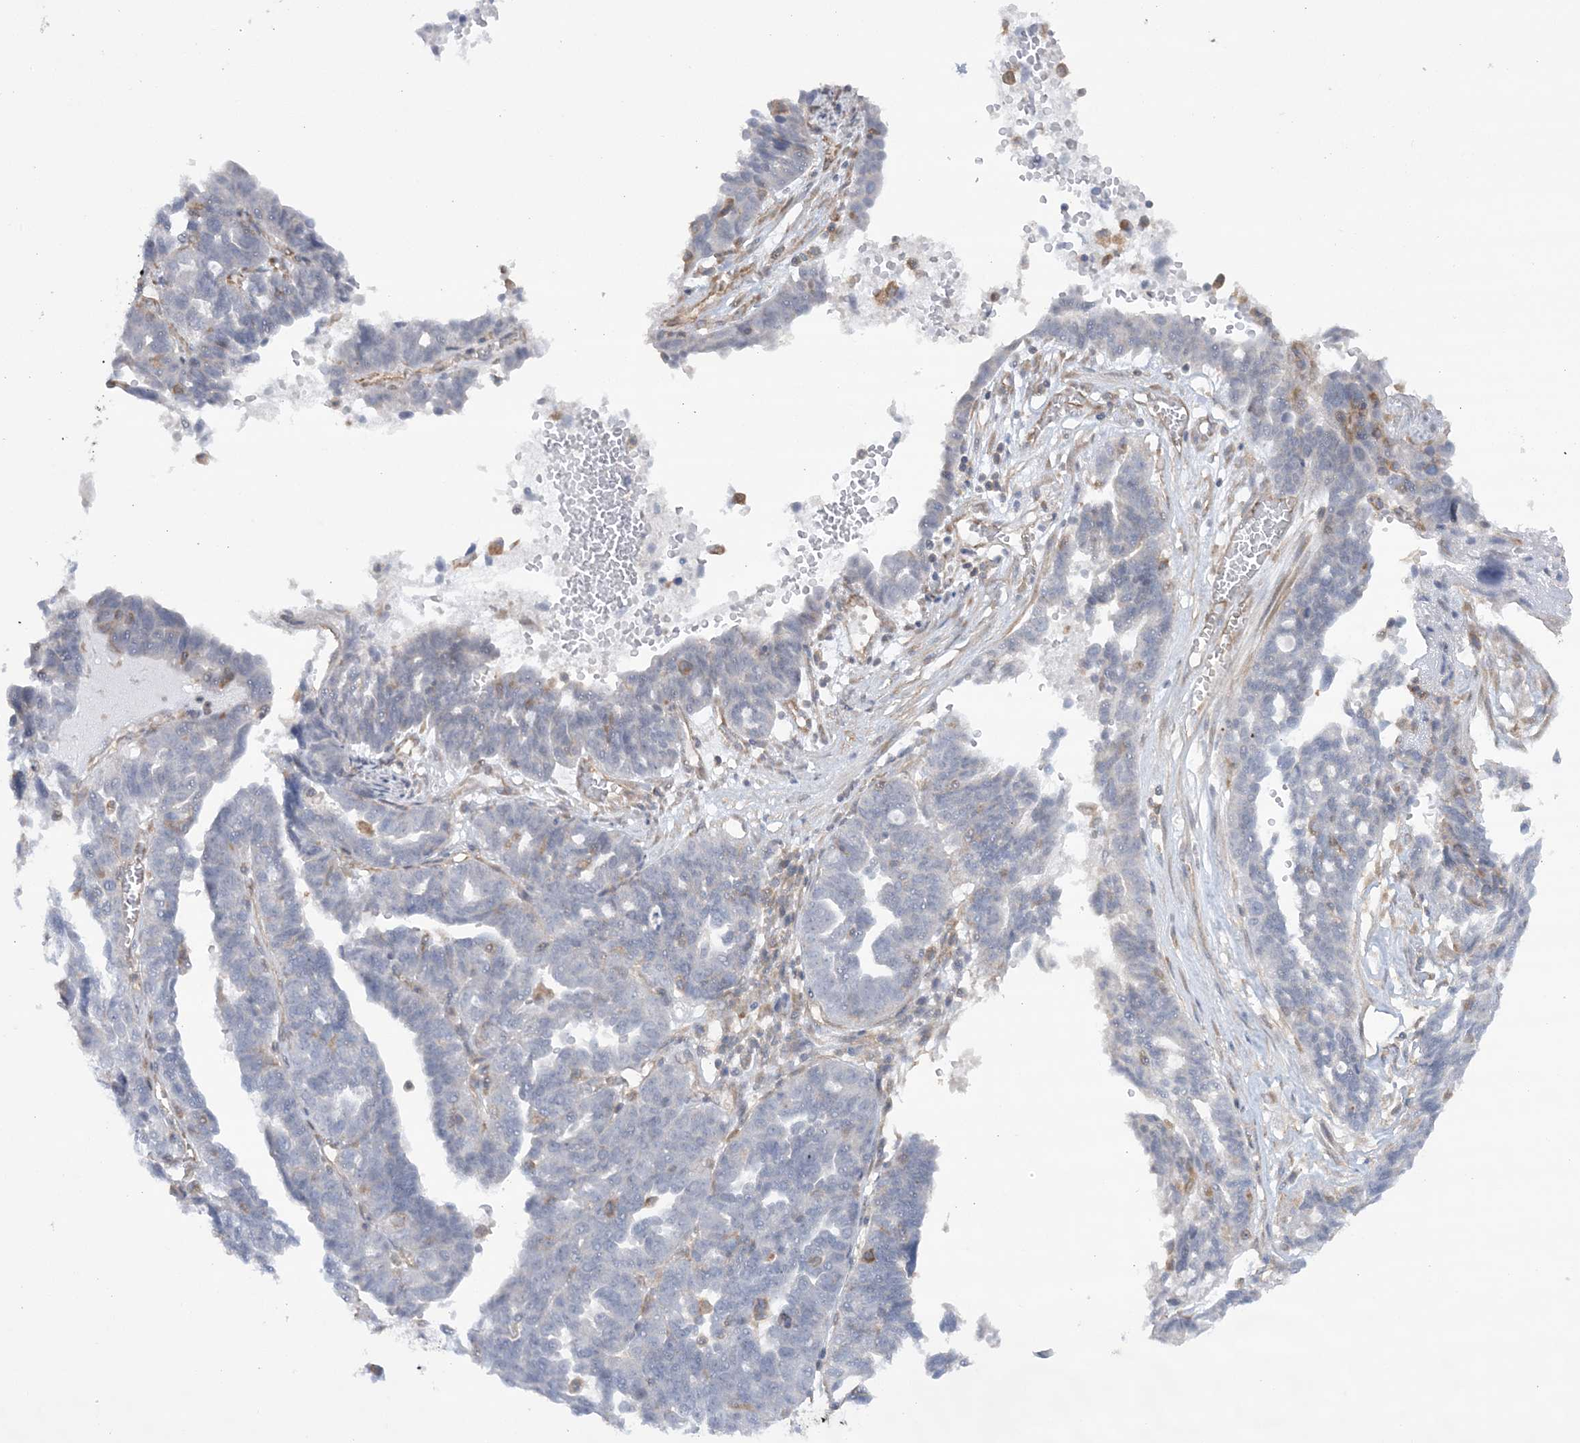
{"staining": {"intensity": "negative", "quantity": "none", "location": "none"}, "tissue": "ovarian cancer", "cell_type": "Tumor cells", "image_type": "cancer", "snomed": [{"axis": "morphology", "description": "Cystadenocarcinoma, serous, NOS"}, {"axis": "topography", "description": "Ovary"}], "caption": "Human serous cystadenocarcinoma (ovarian) stained for a protein using immunohistochemistry displays no positivity in tumor cells.", "gene": "ZNF821", "patient": {"sex": "female", "age": 59}}